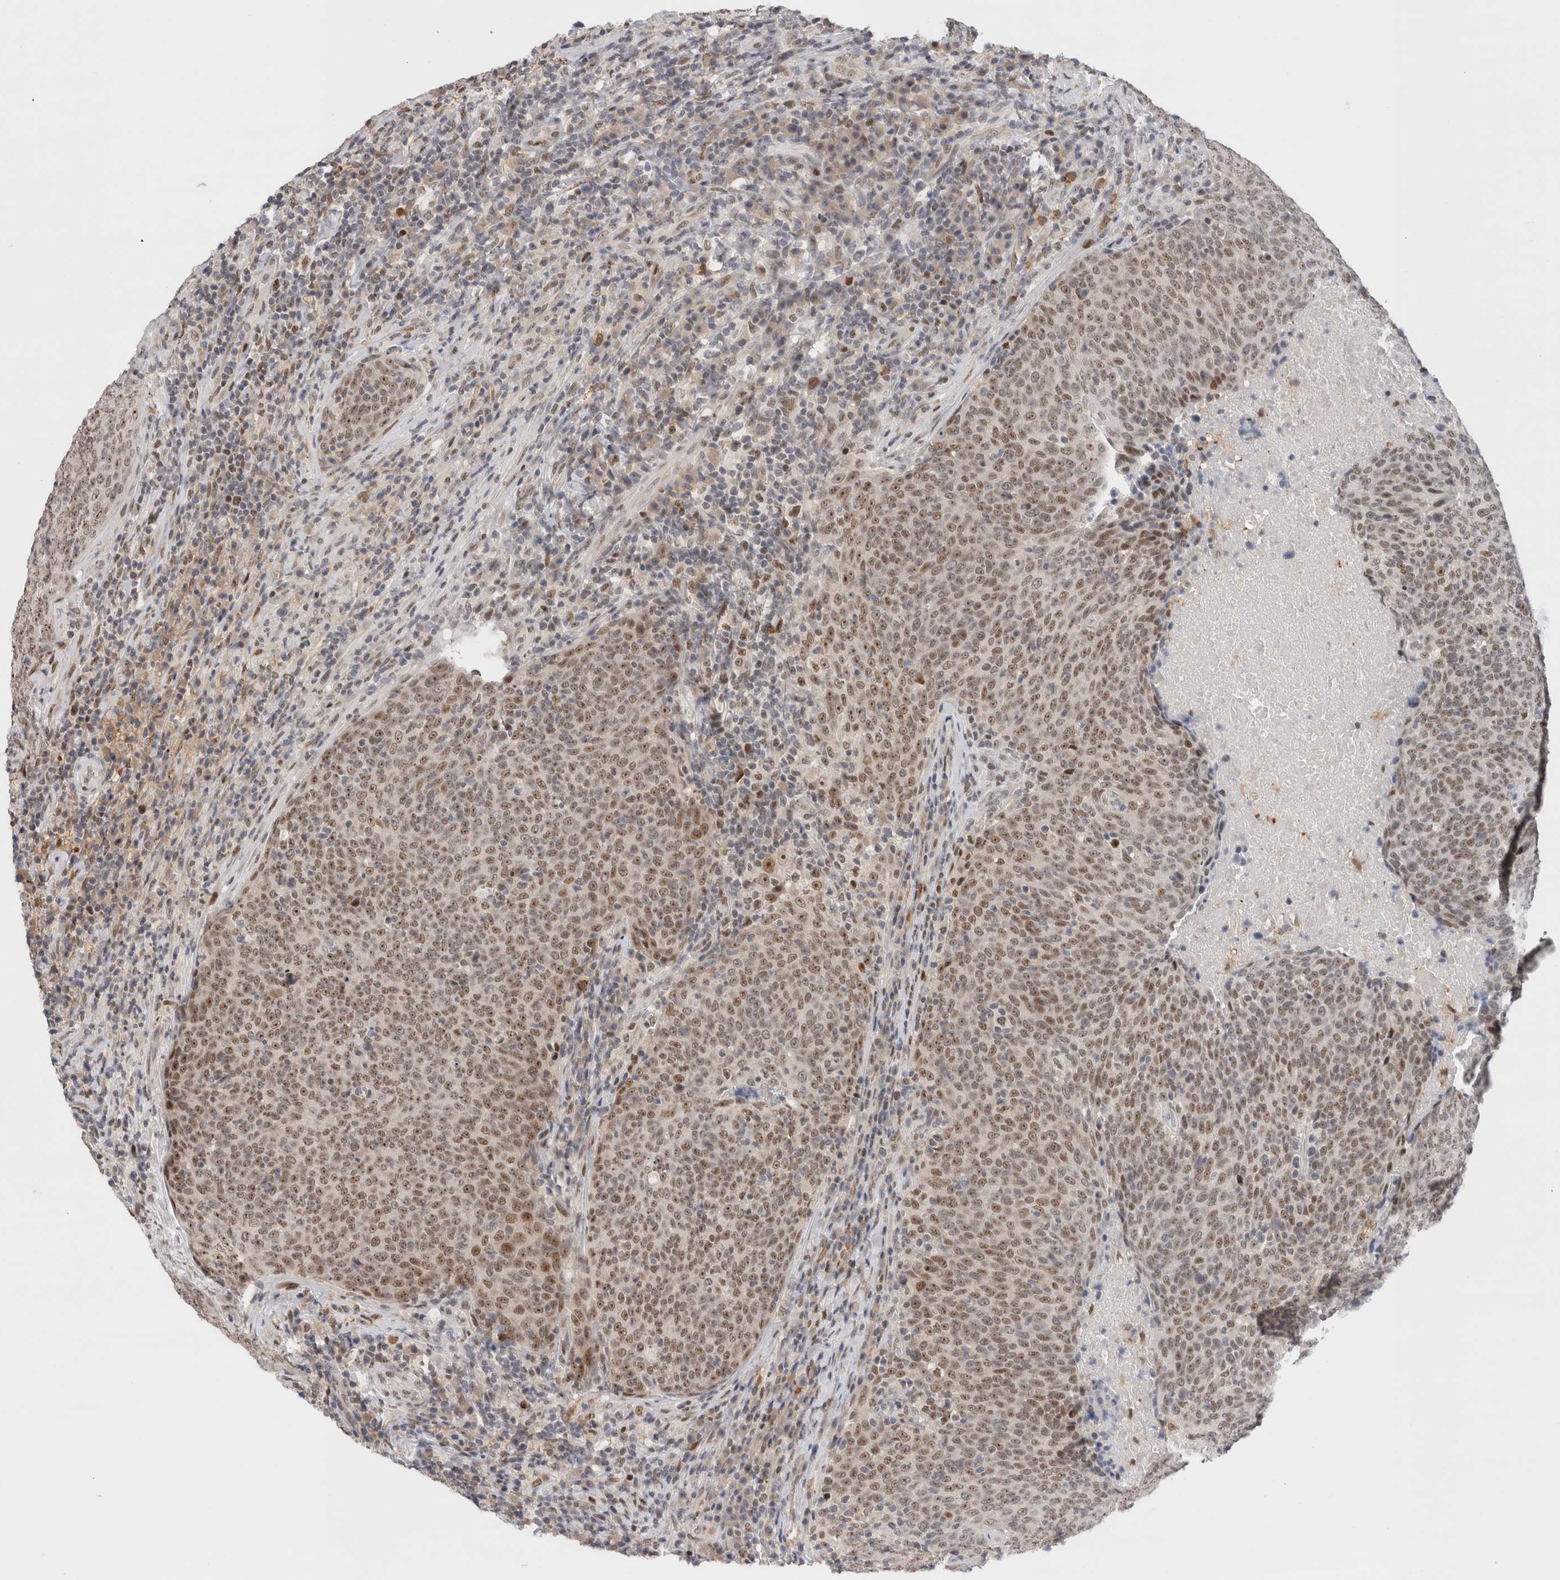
{"staining": {"intensity": "moderate", "quantity": ">75%", "location": "nuclear"}, "tissue": "head and neck cancer", "cell_type": "Tumor cells", "image_type": "cancer", "snomed": [{"axis": "morphology", "description": "Squamous cell carcinoma, NOS"}, {"axis": "morphology", "description": "Squamous cell carcinoma, metastatic, NOS"}, {"axis": "topography", "description": "Lymph node"}, {"axis": "topography", "description": "Head-Neck"}], "caption": "IHC of human head and neck metastatic squamous cell carcinoma demonstrates medium levels of moderate nuclear expression in about >75% of tumor cells.", "gene": "ZNF521", "patient": {"sex": "male", "age": 62}}